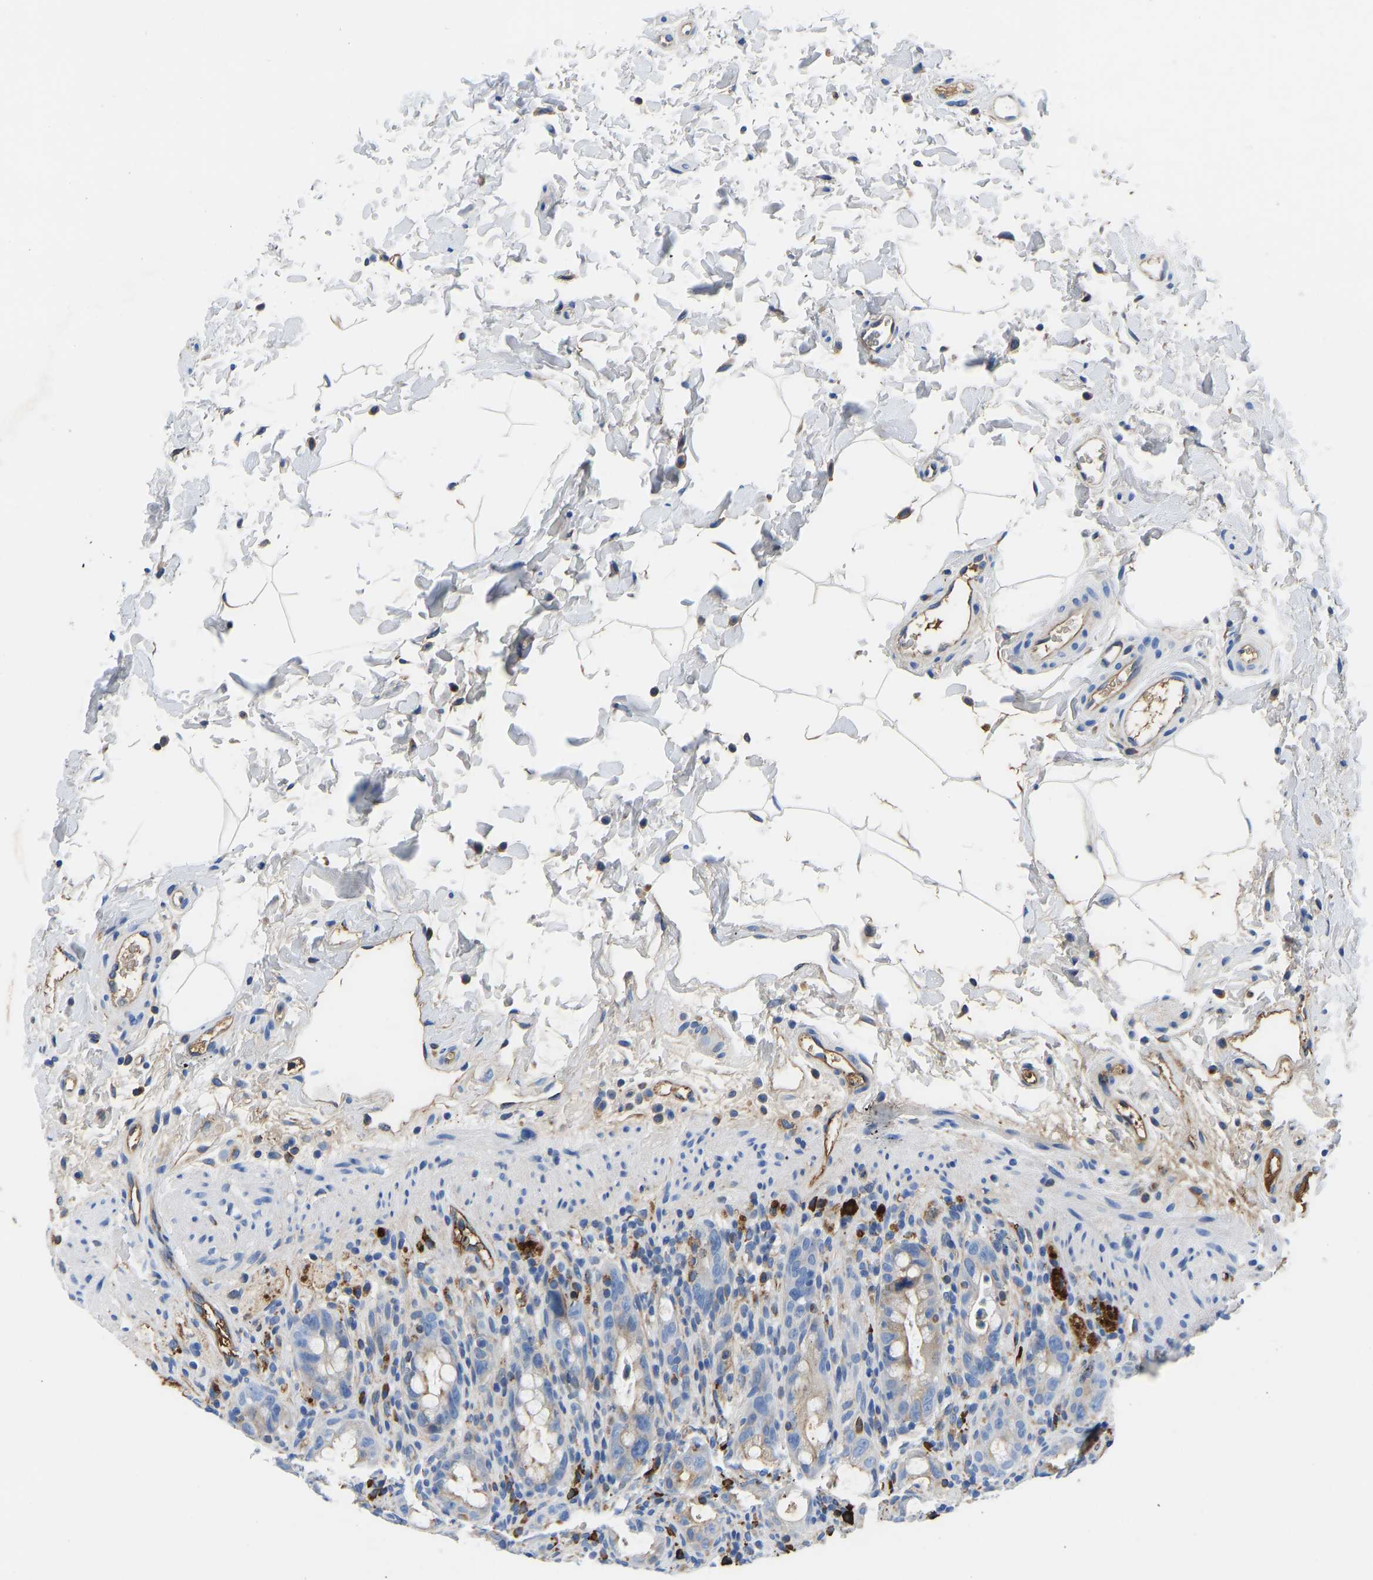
{"staining": {"intensity": "weak", "quantity": "25%-75%", "location": "cytoplasmic/membranous"}, "tissue": "rectum", "cell_type": "Glandular cells", "image_type": "normal", "snomed": [{"axis": "morphology", "description": "Normal tissue, NOS"}, {"axis": "topography", "description": "Rectum"}], "caption": "The photomicrograph exhibits immunohistochemical staining of unremarkable rectum. There is weak cytoplasmic/membranous positivity is identified in approximately 25%-75% of glandular cells.", "gene": "HSPG2", "patient": {"sex": "male", "age": 44}}